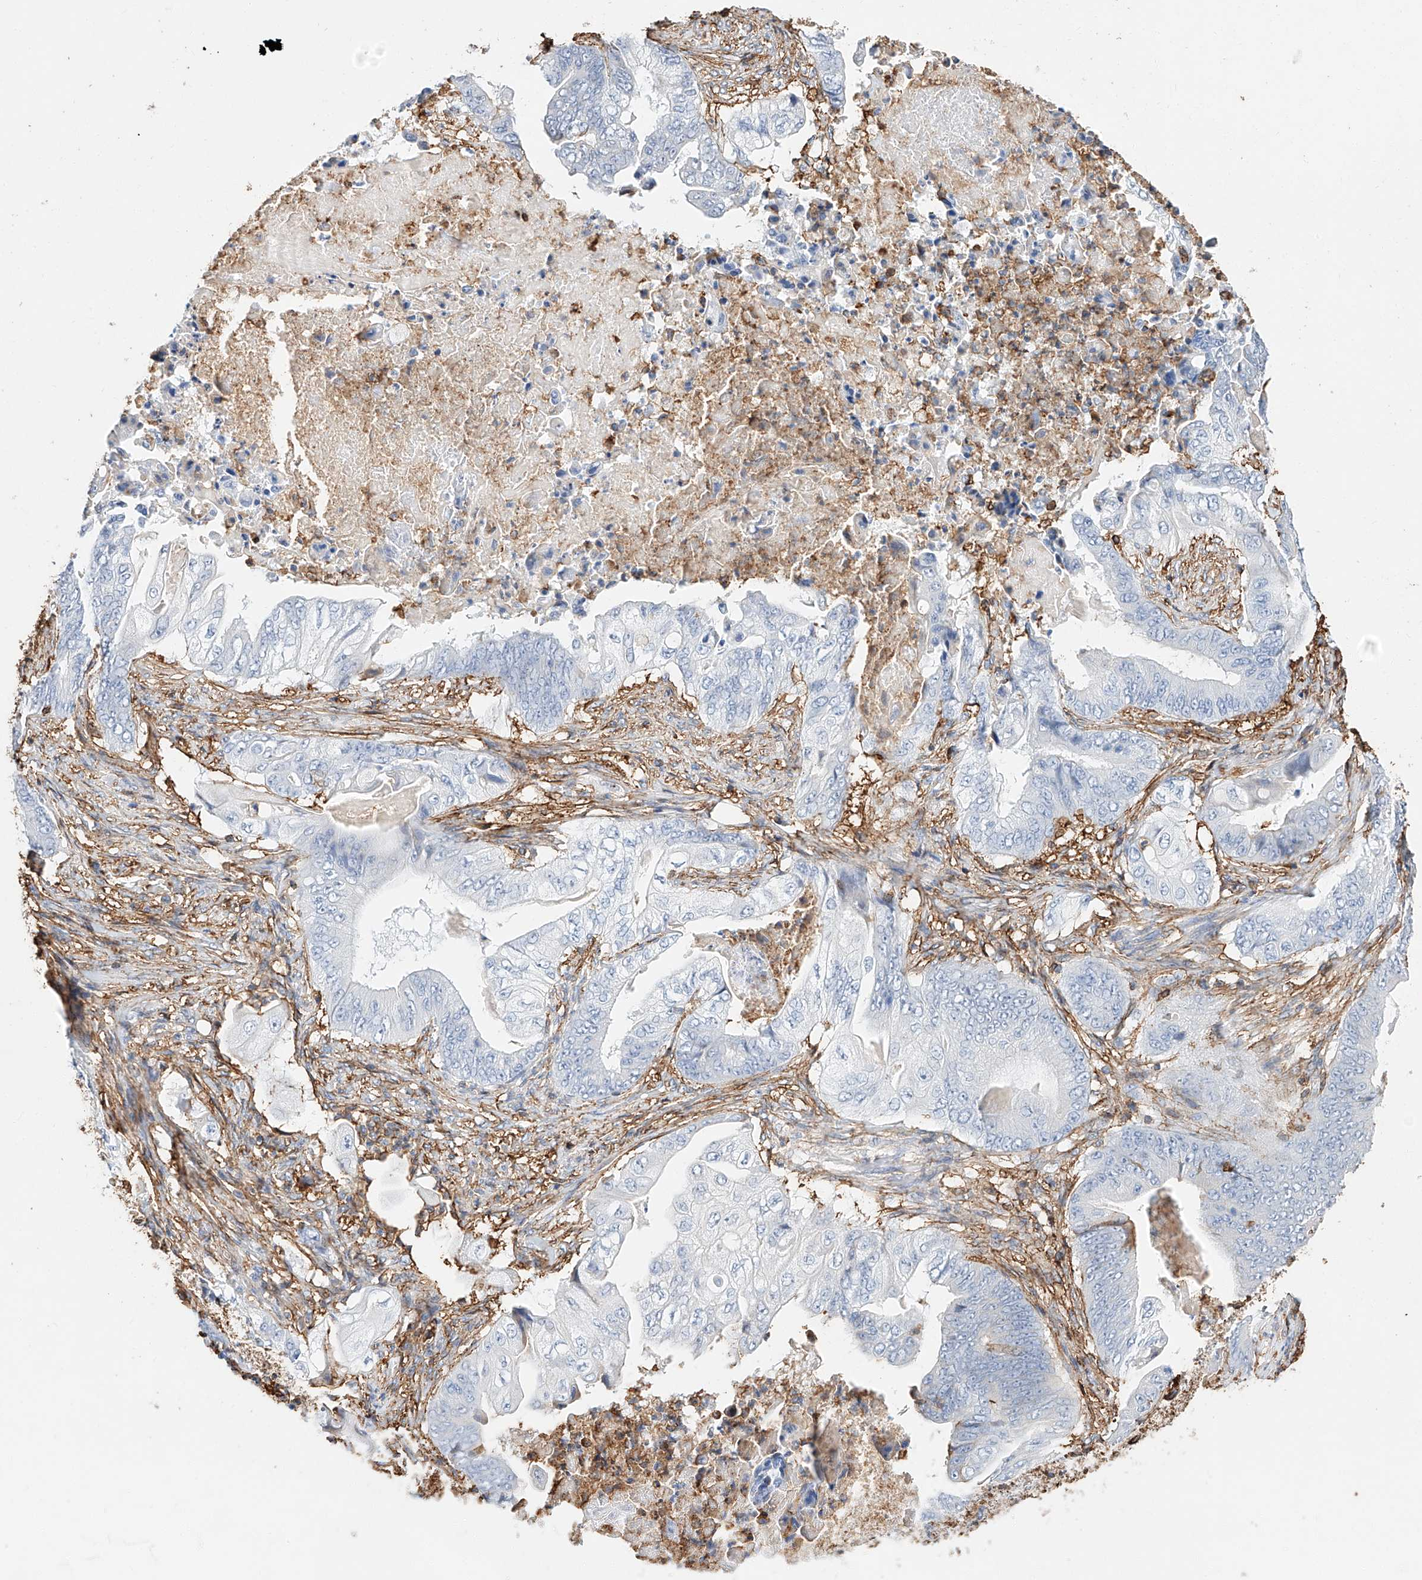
{"staining": {"intensity": "negative", "quantity": "none", "location": "none"}, "tissue": "stomach cancer", "cell_type": "Tumor cells", "image_type": "cancer", "snomed": [{"axis": "morphology", "description": "Adenocarcinoma, NOS"}, {"axis": "topography", "description": "Stomach"}], "caption": "This is an immunohistochemistry (IHC) histopathology image of stomach cancer. There is no expression in tumor cells.", "gene": "WFS1", "patient": {"sex": "female", "age": 73}}